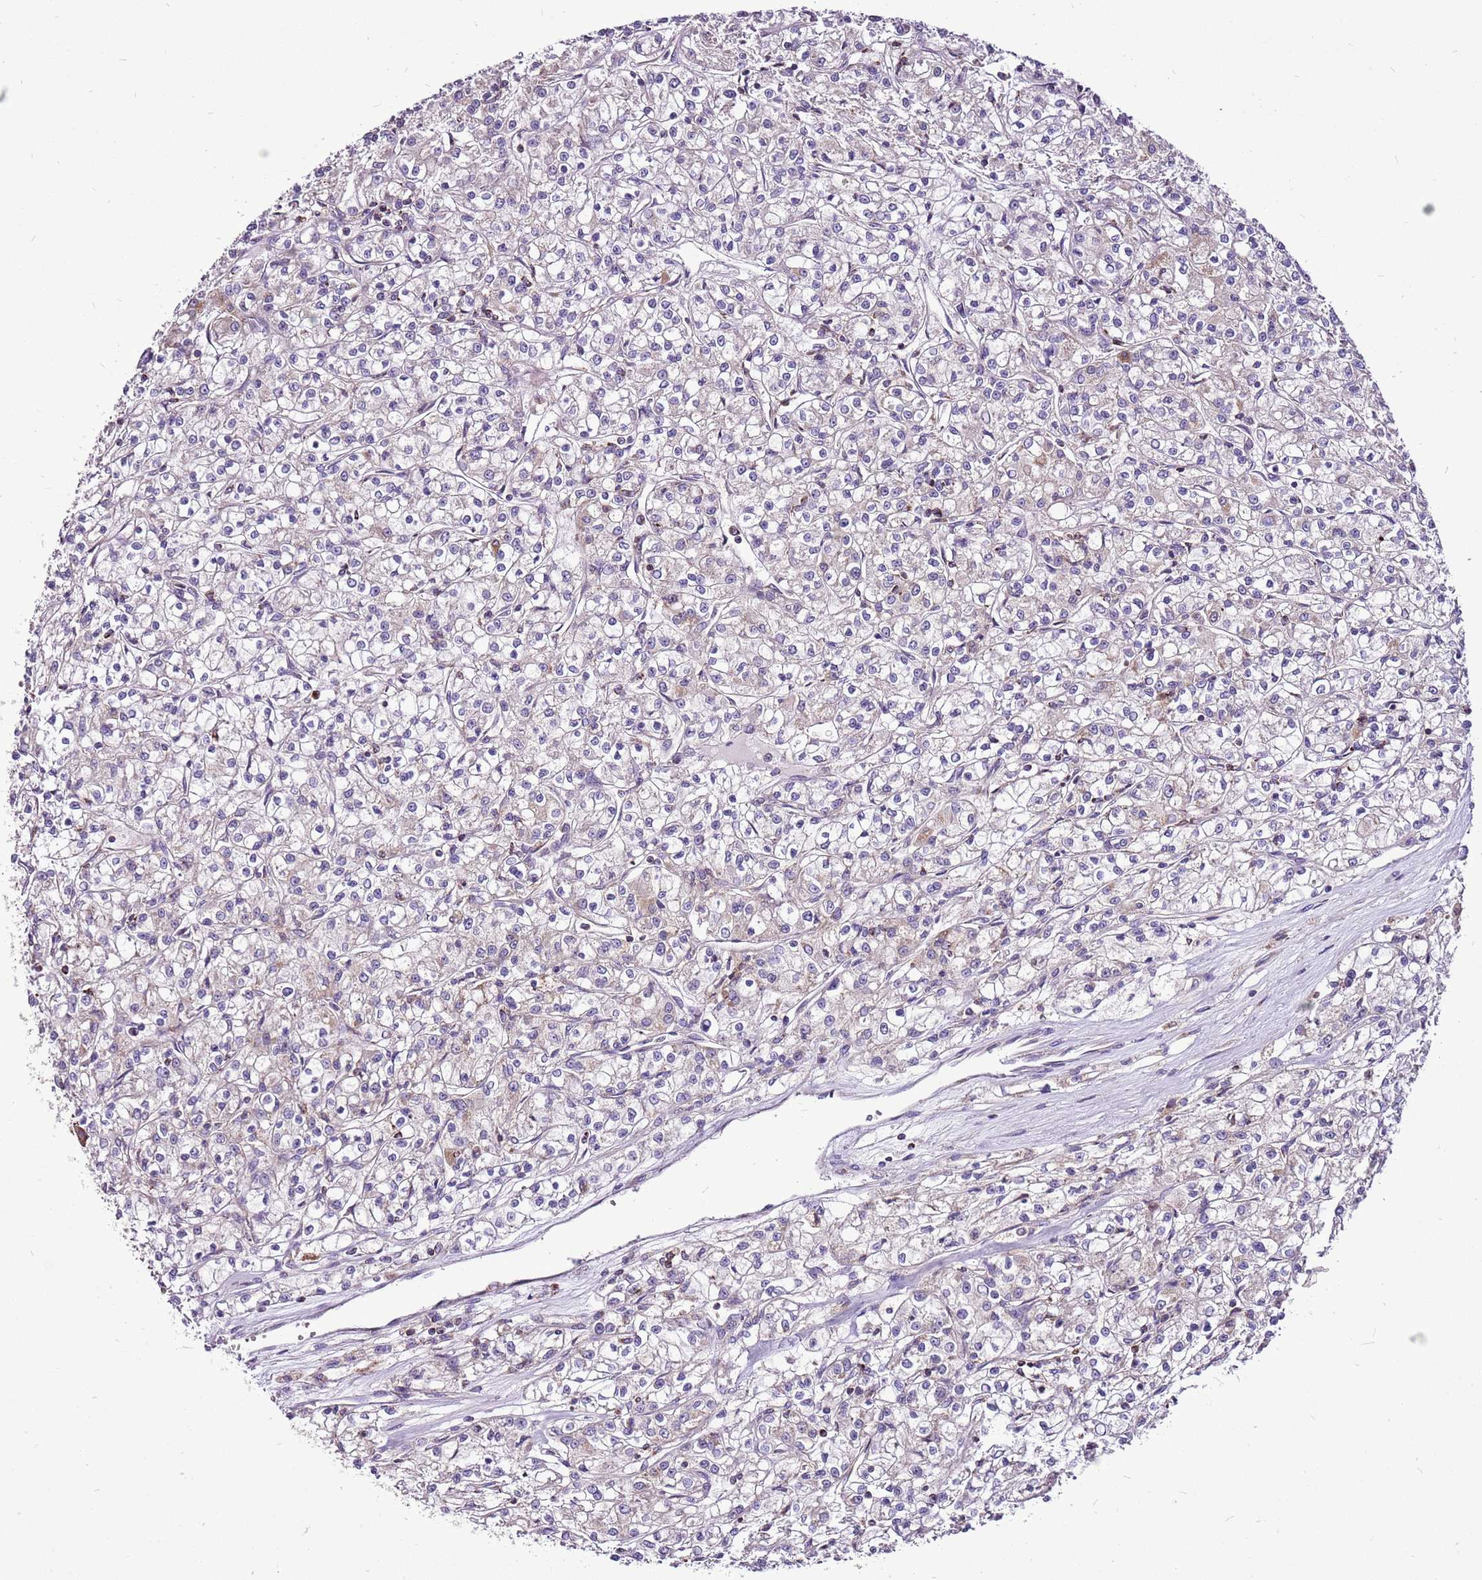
{"staining": {"intensity": "moderate", "quantity": "<25%", "location": "cytoplasmic/membranous"}, "tissue": "renal cancer", "cell_type": "Tumor cells", "image_type": "cancer", "snomed": [{"axis": "morphology", "description": "Adenocarcinoma, NOS"}, {"axis": "topography", "description": "Kidney"}], "caption": "Tumor cells demonstrate low levels of moderate cytoplasmic/membranous expression in approximately <25% of cells in human adenocarcinoma (renal). Using DAB (brown) and hematoxylin (blue) stains, captured at high magnification using brightfield microscopy.", "gene": "GCDH", "patient": {"sex": "female", "age": 59}}